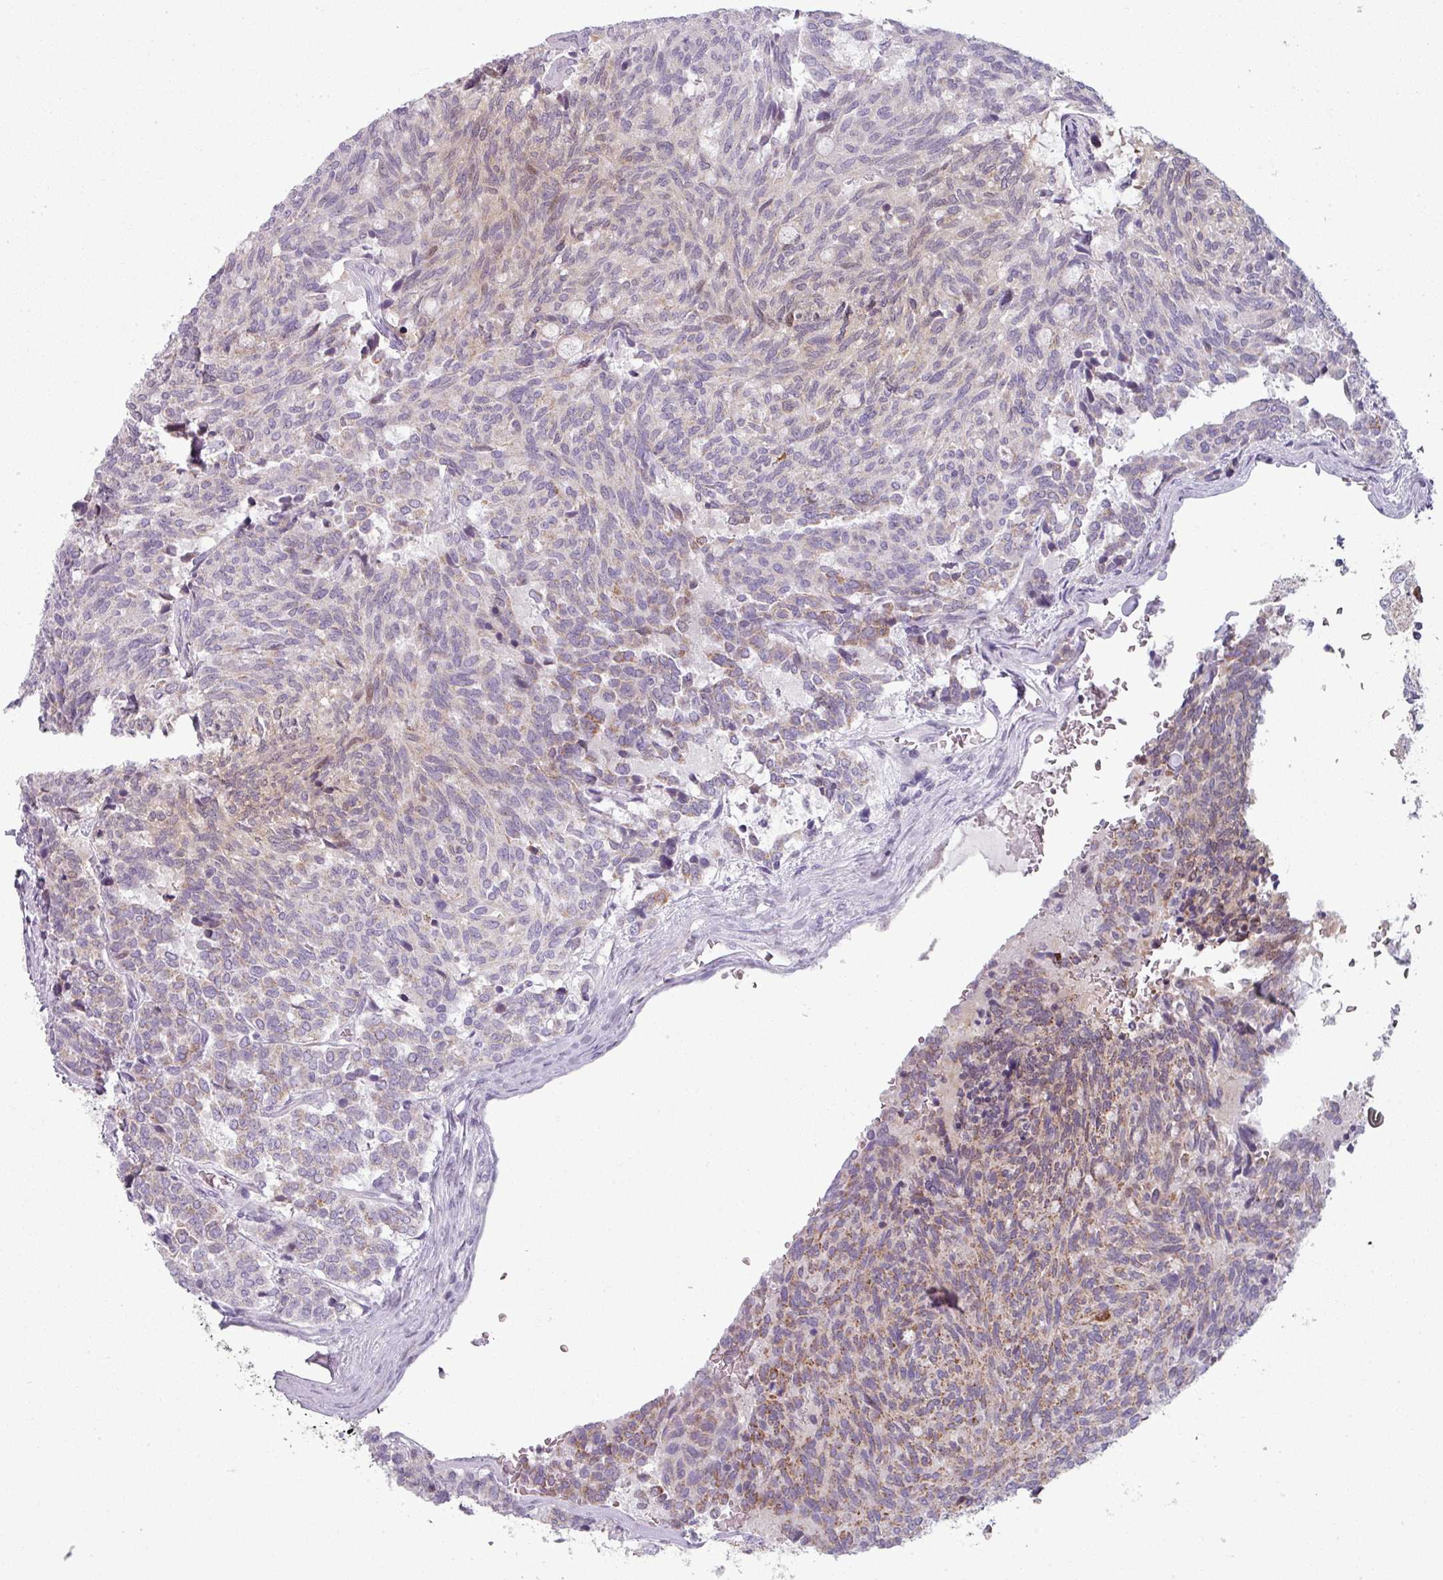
{"staining": {"intensity": "moderate", "quantity": "25%-75%", "location": "cytoplasmic/membranous"}, "tissue": "carcinoid", "cell_type": "Tumor cells", "image_type": "cancer", "snomed": [{"axis": "morphology", "description": "Carcinoid, malignant, NOS"}, {"axis": "topography", "description": "Pancreas"}], "caption": "IHC (DAB (3,3'-diaminobenzidine)) staining of human carcinoid (malignant) displays moderate cytoplasmic/membranous protein staining in about 25%-75% of tumor cells.", "gene": "ZNF615", "patient": {"sex": "female", "age": 54}}